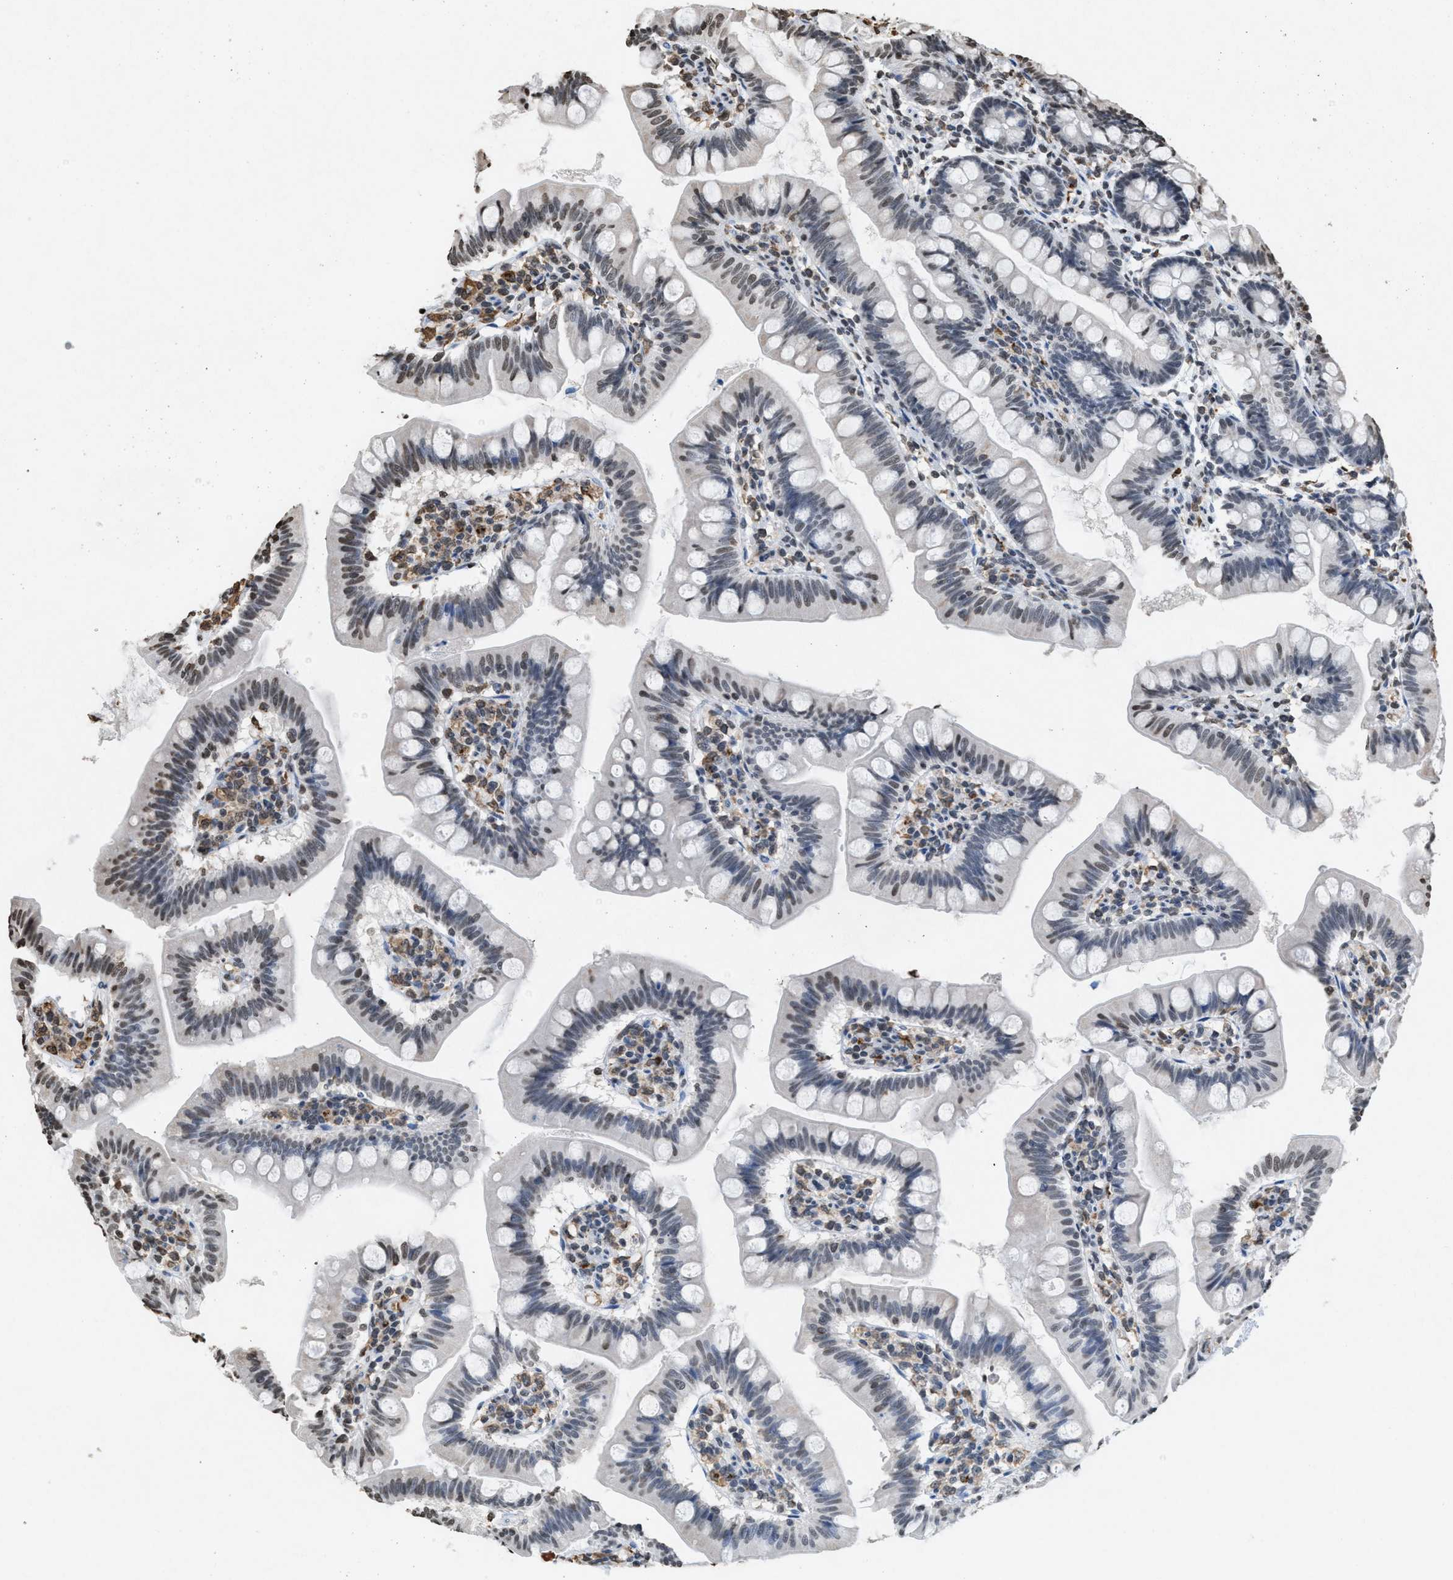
{"staining": {"intensity": "weak", "quantity": "25%-75%", "location": "nuclear"}, "tissue": "small intestine", "cell_type": "Glandular cells", "image_type": "normal", "snomed": [{"axis": "morphology", "description": "Normal tissue, NOS"}, {"axis": "topography", "description": "Small intestine"}], "caption": "Brown immunohistochemical staining in normal small intestine exhibits weak nuclear staining in approximately 25%-75% of glandular cells. (DAB = brown stain, brightfield microscopy at high magnification).", "gene": "NUP88", "patient": {"sex": "male", "age": 7}}